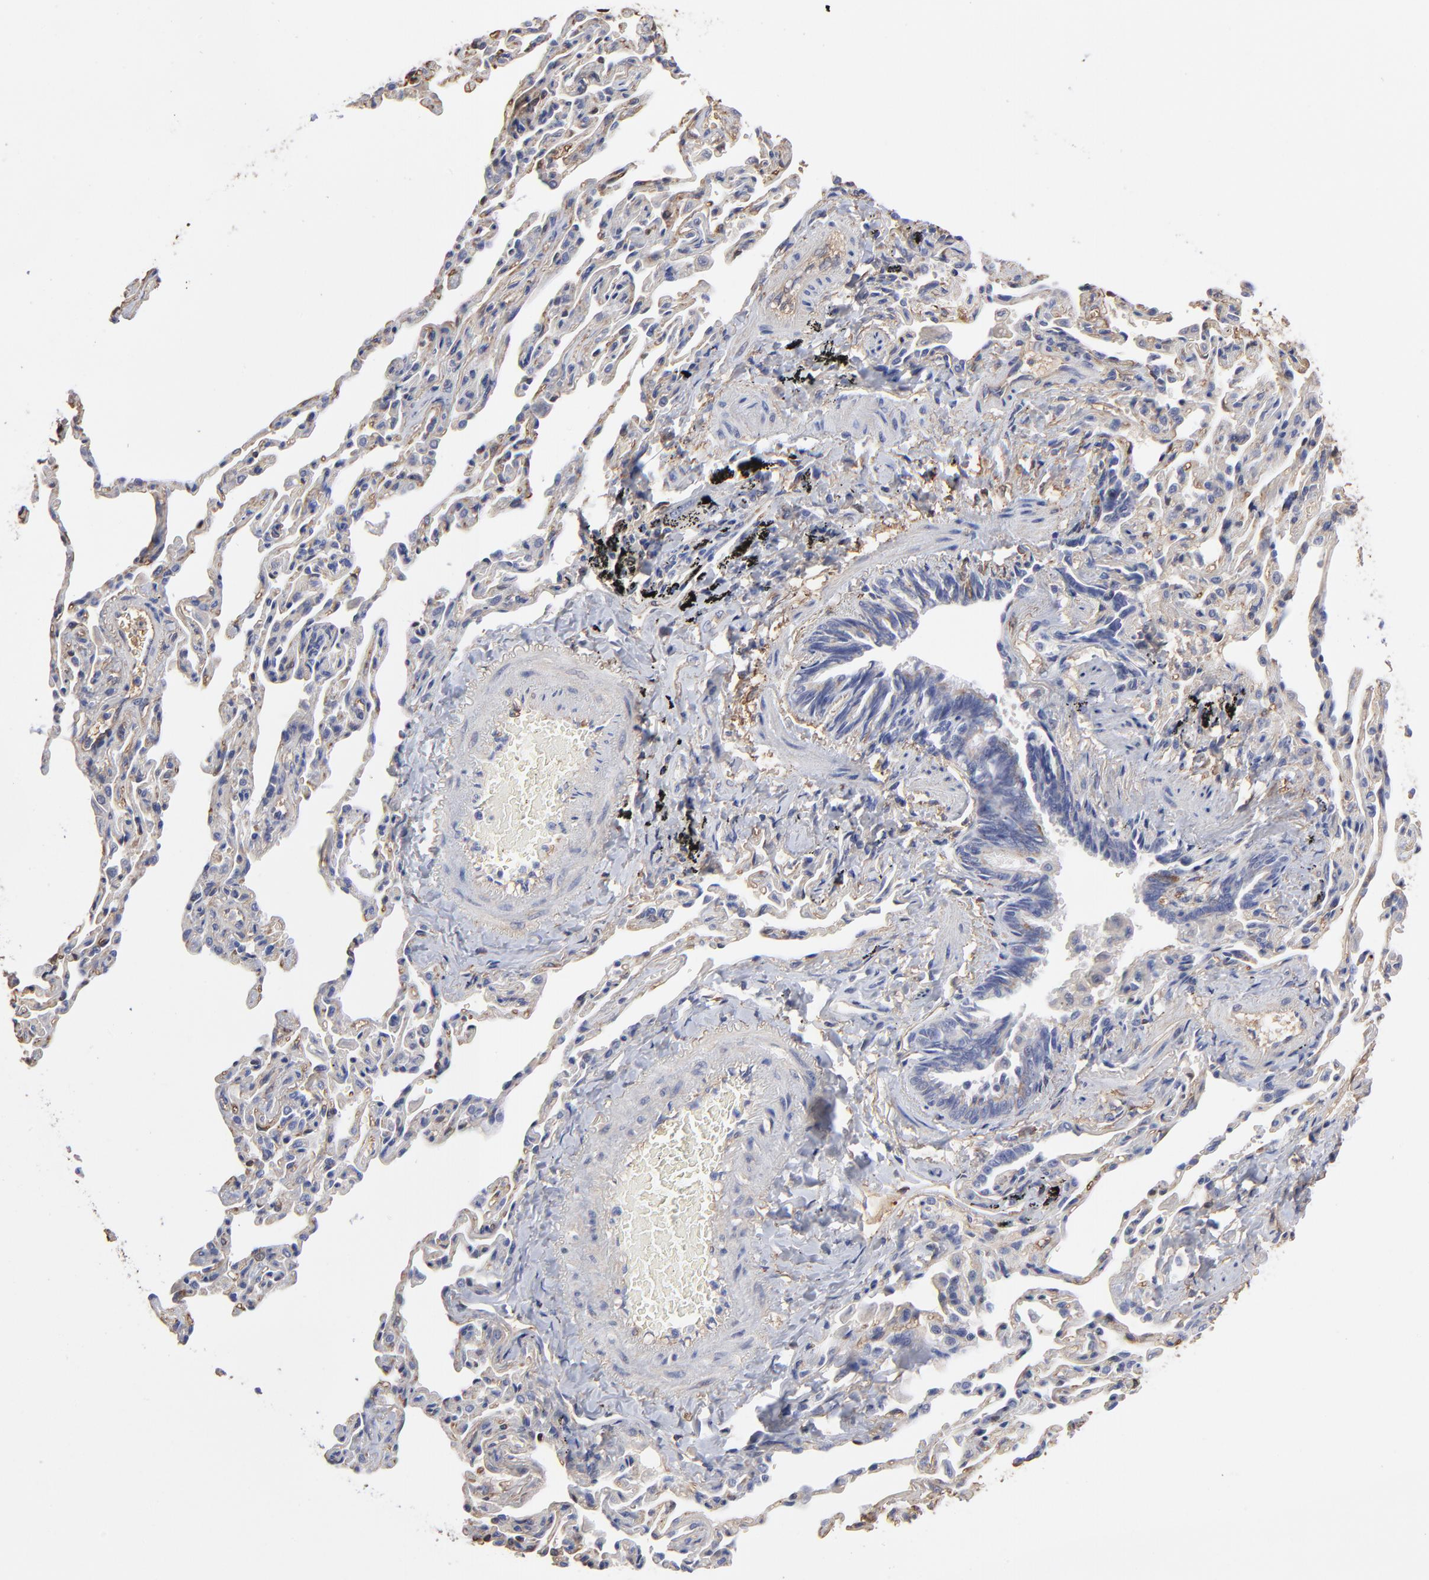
{"staining": {"intensity": "weak", "quantity": "<25%", "location": "cytoplasmic/membranous"}, "tissue": "bronchus", "cell_type": "Respiratory epithelial cells", "image_type": "normal", "snomed": [{"axis": "morphology", "description": "Normal tissue, NOS"}, {"axis": "topography", "description": "Cartilage tissue"}, {"axis": "topography", "description": "Bronchus"}, {"axis": "topography", "description": "Lung"}], "caption": "High power microscopy image of an immunohistochemistry (IHC) image of unremarkable bronchus, revealing no significant expression in respiratory epithelial cells.", "gene": "CILP", "patient": {"sex": "male", "age": 64}}